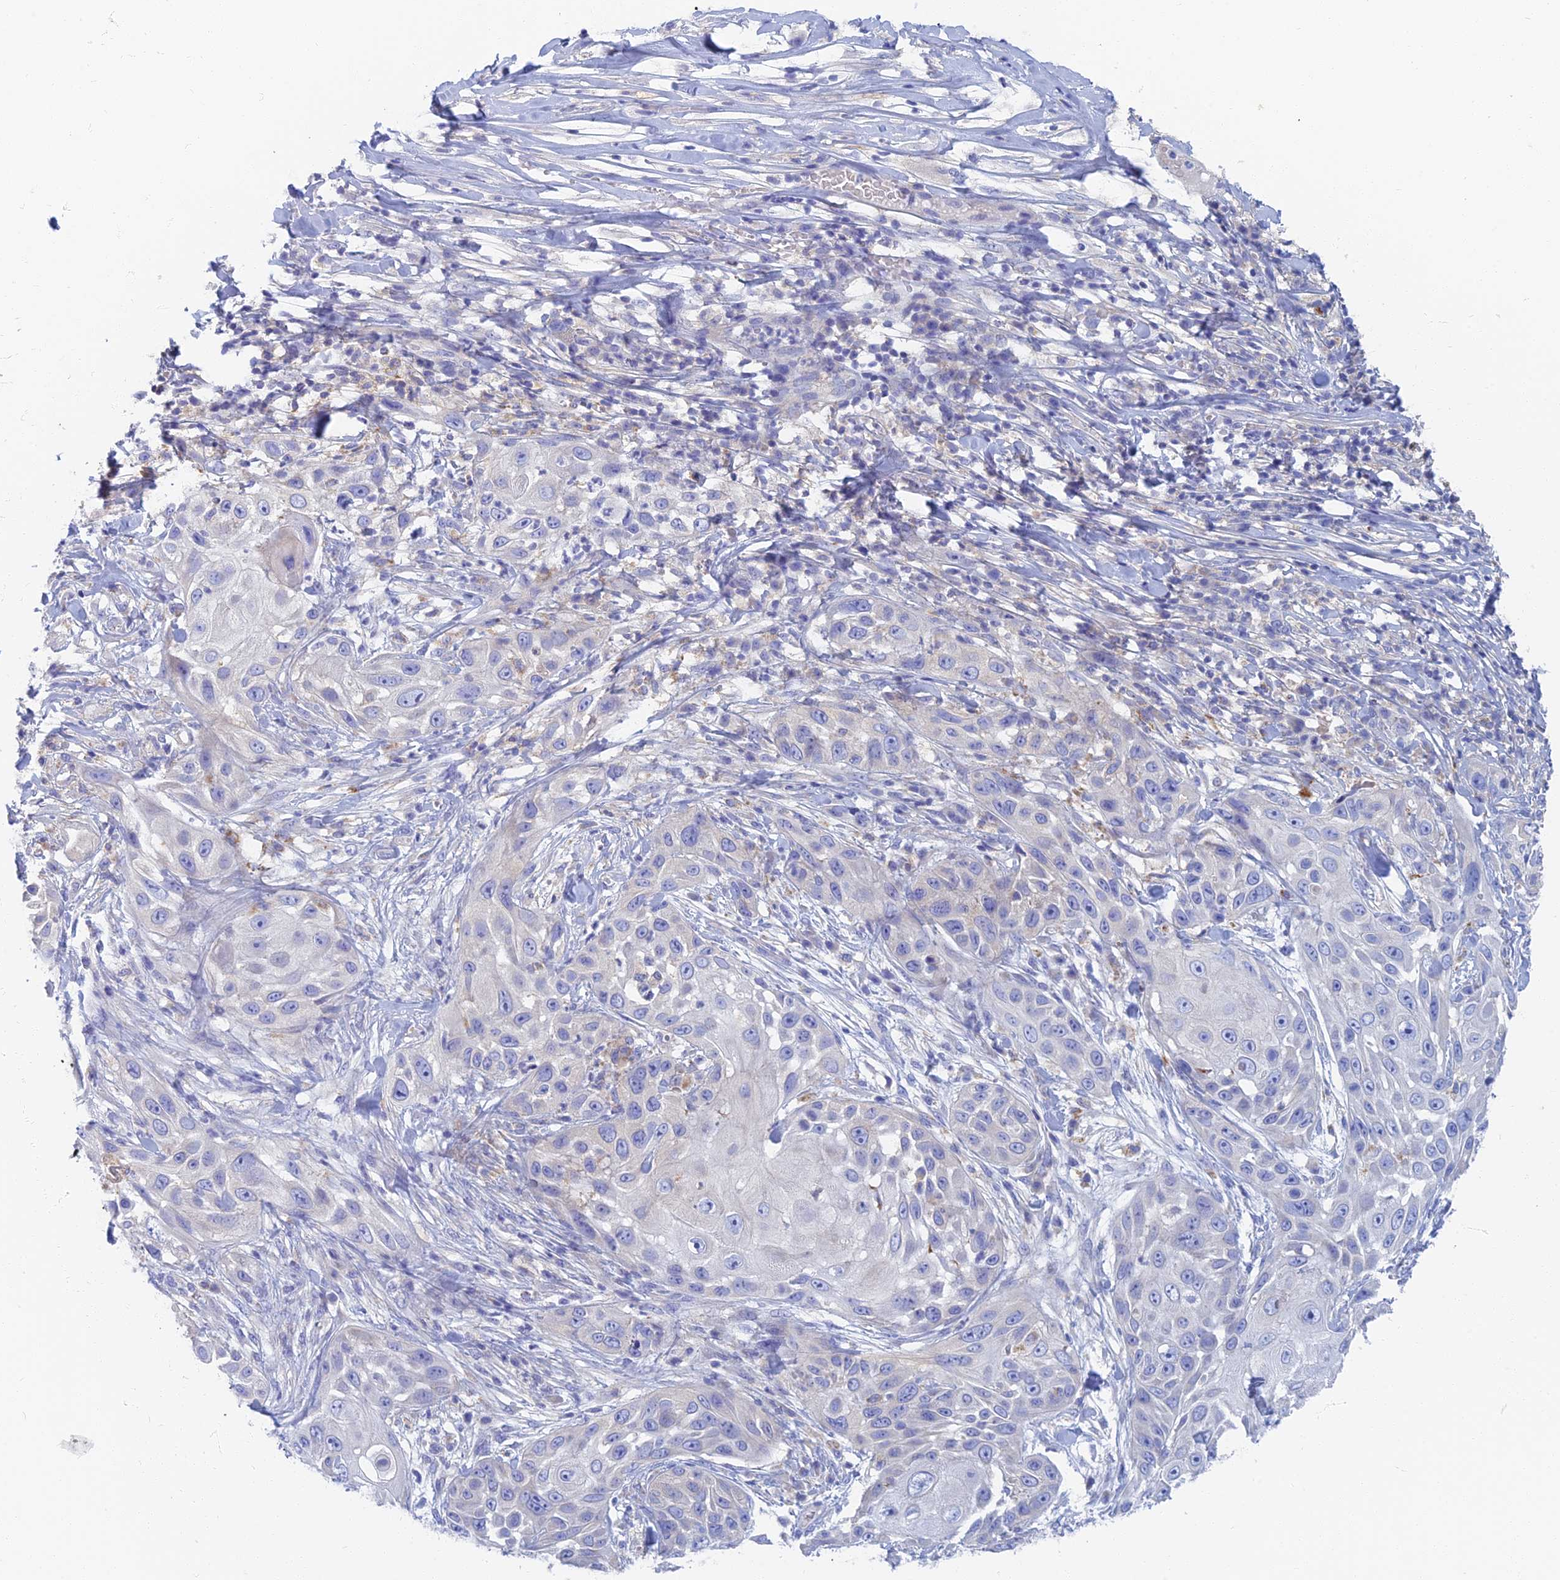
{"staining": {"intensity": "negative", "quantity": "none", "location": "none"}, "tissue": "skin cancer", "cell_type": "Tumor cells", "image_type": "cancer", "snomed": [{"axis": "morphology", "description": "Squamous cell carcinoma, NOS"}, {"axis": "topography", "description": "Skin"}], "caption": "Immunohistochemistry (IHC) micrograph of neoplastic tissue: skin cancer stained with DAB (3,3'-diaminobenzidine) displays no significant protein positivity in tumor cells.", "gene": "TMEM44", "patient": {"sex": "female", "age": 44}}